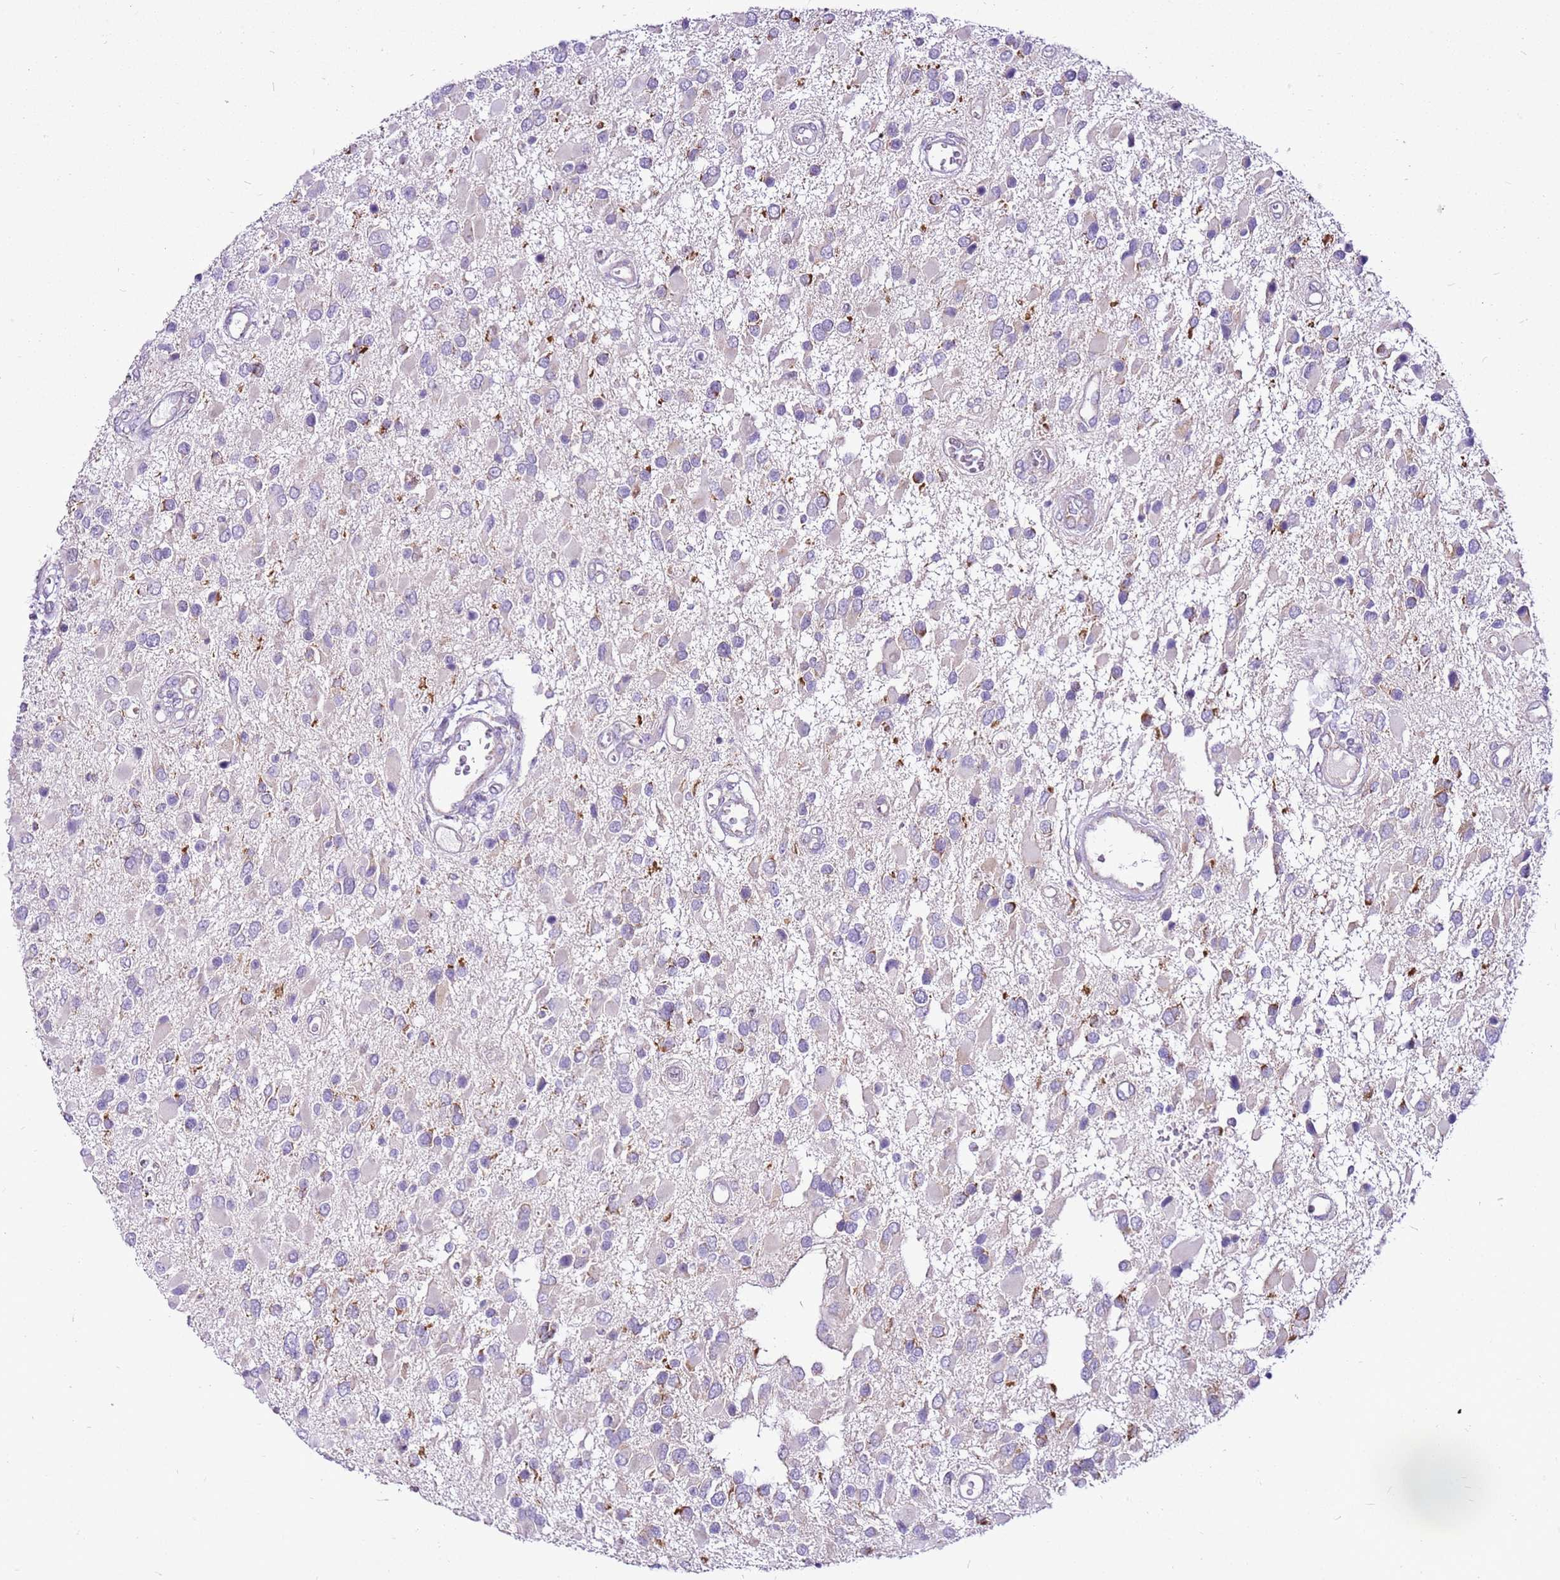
{"staining": {"intensity": "negative", "quantity": "none", "location": "none"}, "tissue": "glioma", "cell_type": "Tumor cells", "image_type": "cancer", "snomed": [{"axis": "morphology", "description": "Glioma, malignant, High grade"}, {"axis": "topography", "description": "Brain"}], "caption": "This image is of glioma stained with immunohistochemistry (IHC) to label a protein in brown with the nuclei are counter-stained blue. There is no expression in tumor cells.", "gene": "MRPL36", "patient": {"sex": "male", "age": 53}}